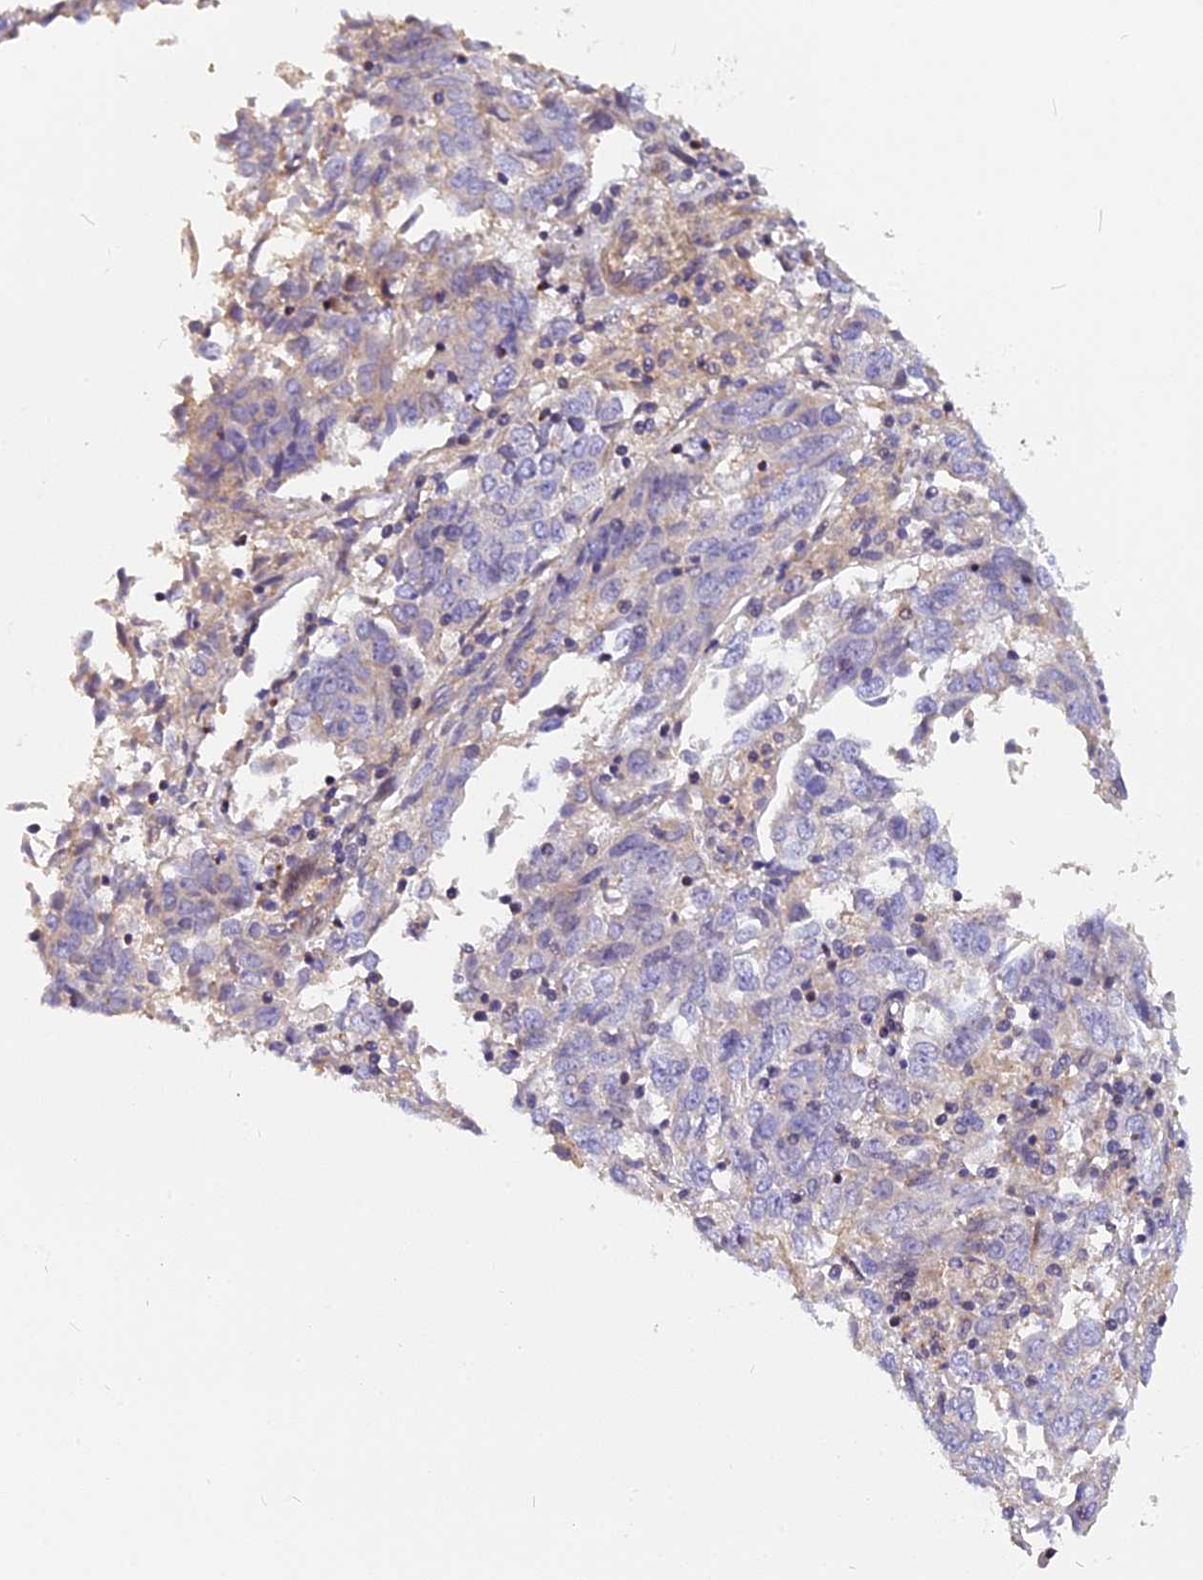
{"staining": {"intensity": "weak", "quantity": "<25%", "location": "cytoplasmic/membranous"}, "tissue": "endometrial cancer", "cell_type": "Tumor cells", "image_type": "cancer", "snomed": [{"axis": "morphology", "description": "Adenocarcinoma, NOS"}, {"axis": "topography", "description": "Endometrium"}], "caption": "Tumor cells show no significant protein expression in adenocarcinoma (endometrial).", "gene": "FAM98C", "patient": {"sex": "female", "age": 80}}